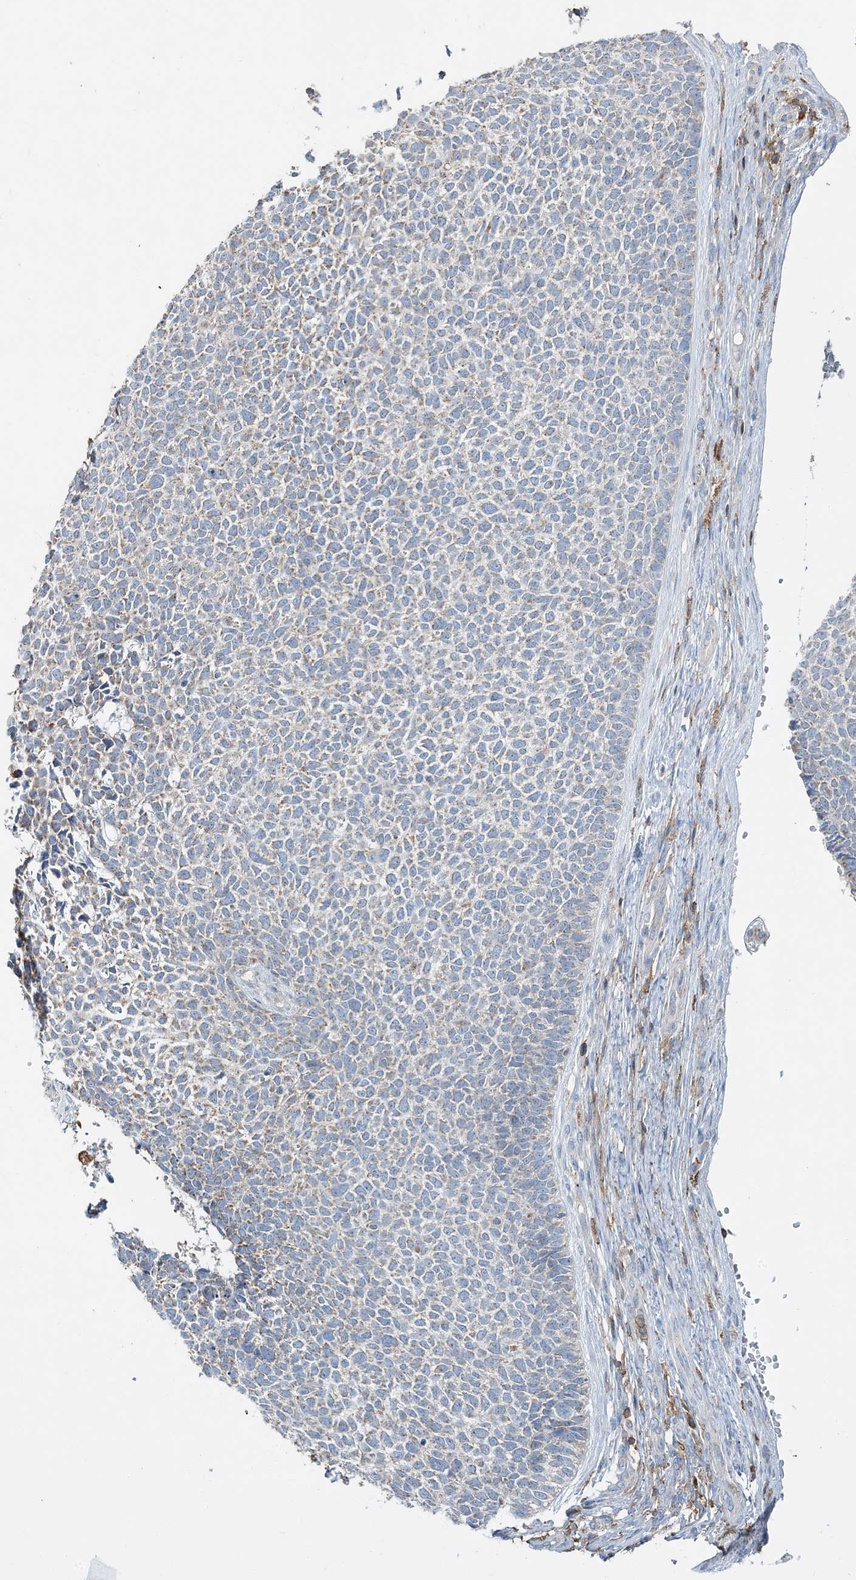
{"staining": {"intensity": "weak", "quantity": "25%-75%", "location": "cytoplasmic/membranous"}, "tissue": "skin cancer", "cell_type": "Tumor cells", "image_type": "cancer", "snomed": [{"axis": "morphology", "description": "Basal cell carcinoma"}, {"axis": "topography", "description": "Skin"}], "caption": "Immunohistochemistry (IHC) of basal cell carcinoma (skin) shows low levels of weak cytoplasmic/membranous expression in about 25%-75% of tumor cells. (Stains: DAB in brown, nuclei in blue, Microscopy: brightfield microscopy at high magnification).", "gene": "TMLHE", "patient": {"sex": "female", "age": 84}}